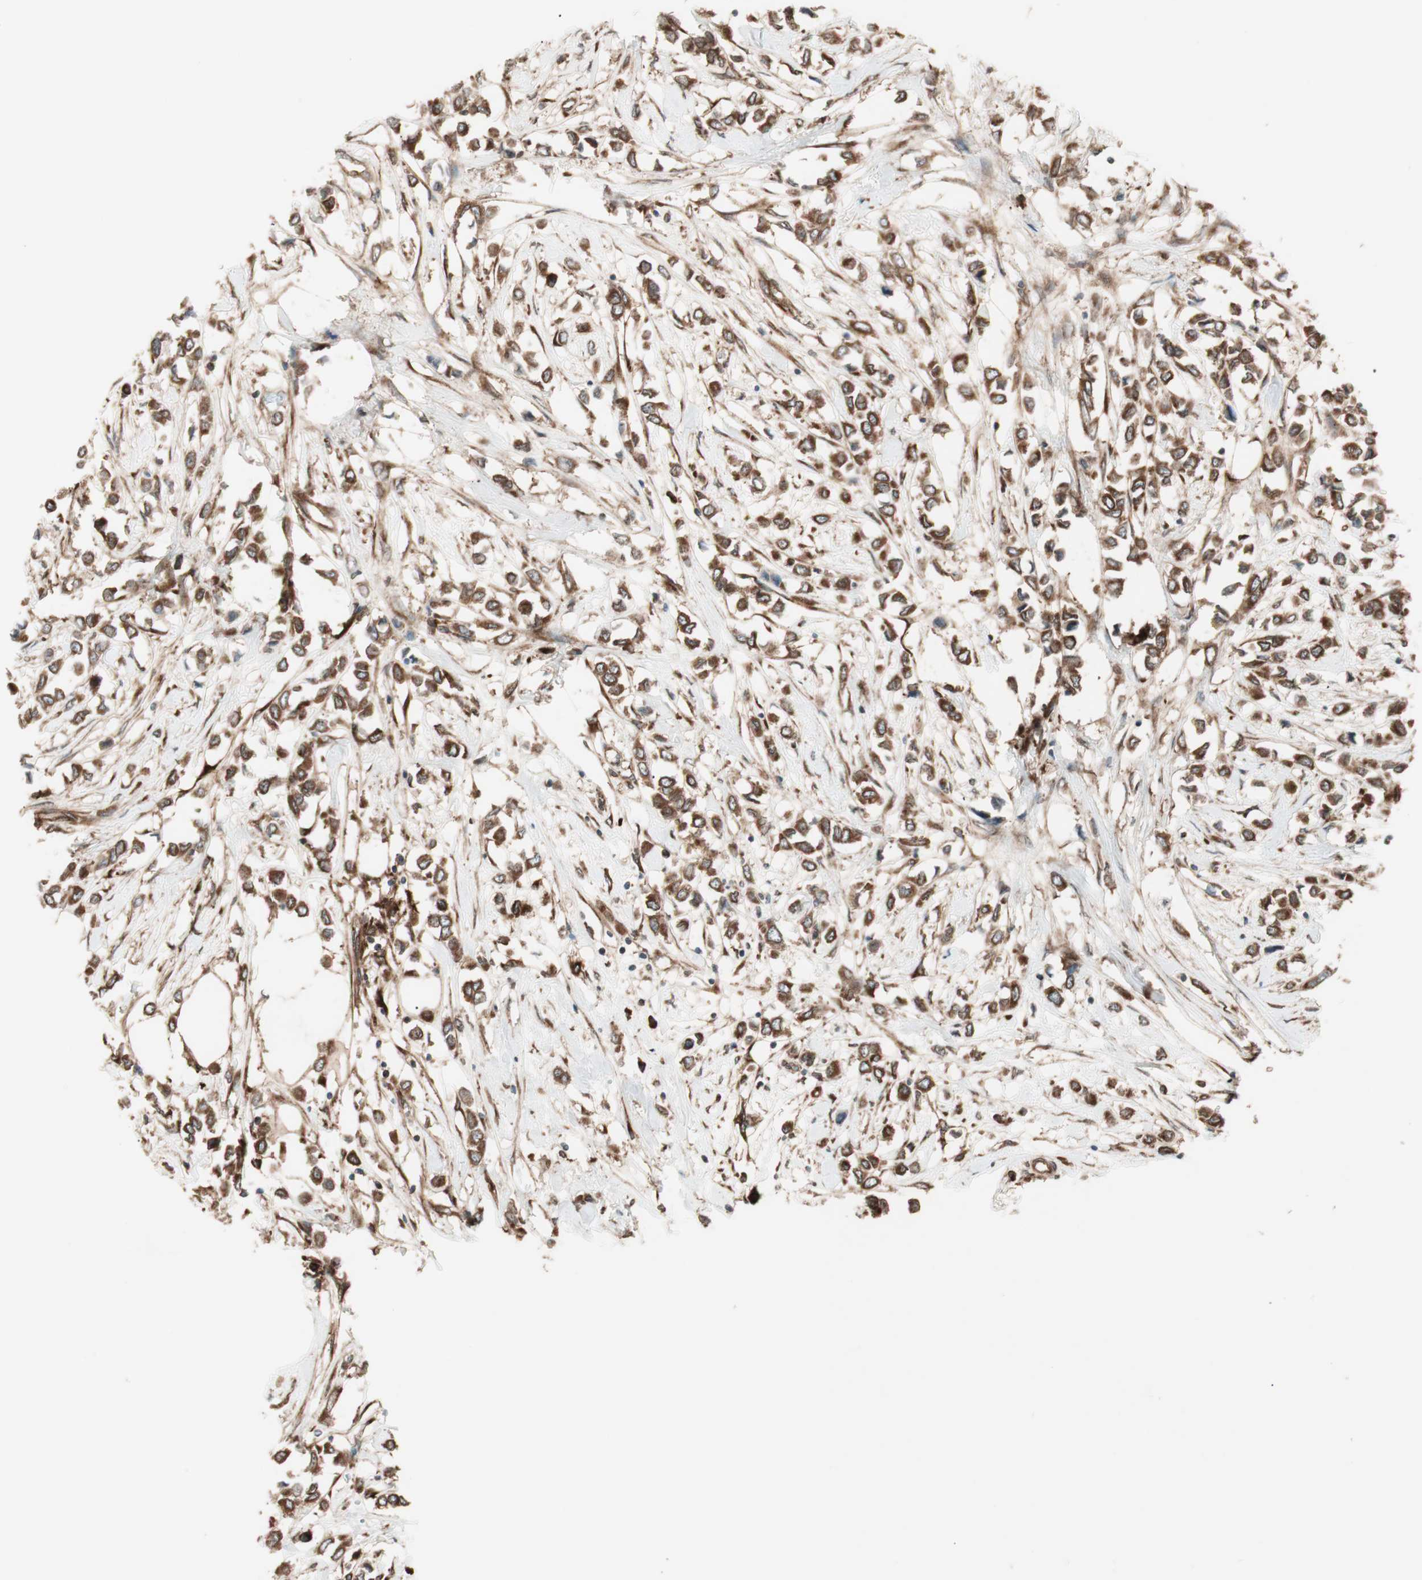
{"staining": {"intensity": "strong", "quantity": ">75%", "location": "cytoplasmic/membranous"}, "tissue": "breast cancer", "cell_type": "Tumor cells", "image_type": "cancer", "snomed": [{"axis": "morphology", "description": "Lobular carcinoma"}, {"axis": "topography", "description": "Breast"}], "caption": "IHC photomicrograph of human breast cancer (lobular carcinoma) stained for a protein (brown), which displays high levels of strong cytoplasmic/membranous staining in approximately >75% of tumor cells.", "gene": "RAB5A", "patient": {"sex": "female", "age": 51}}